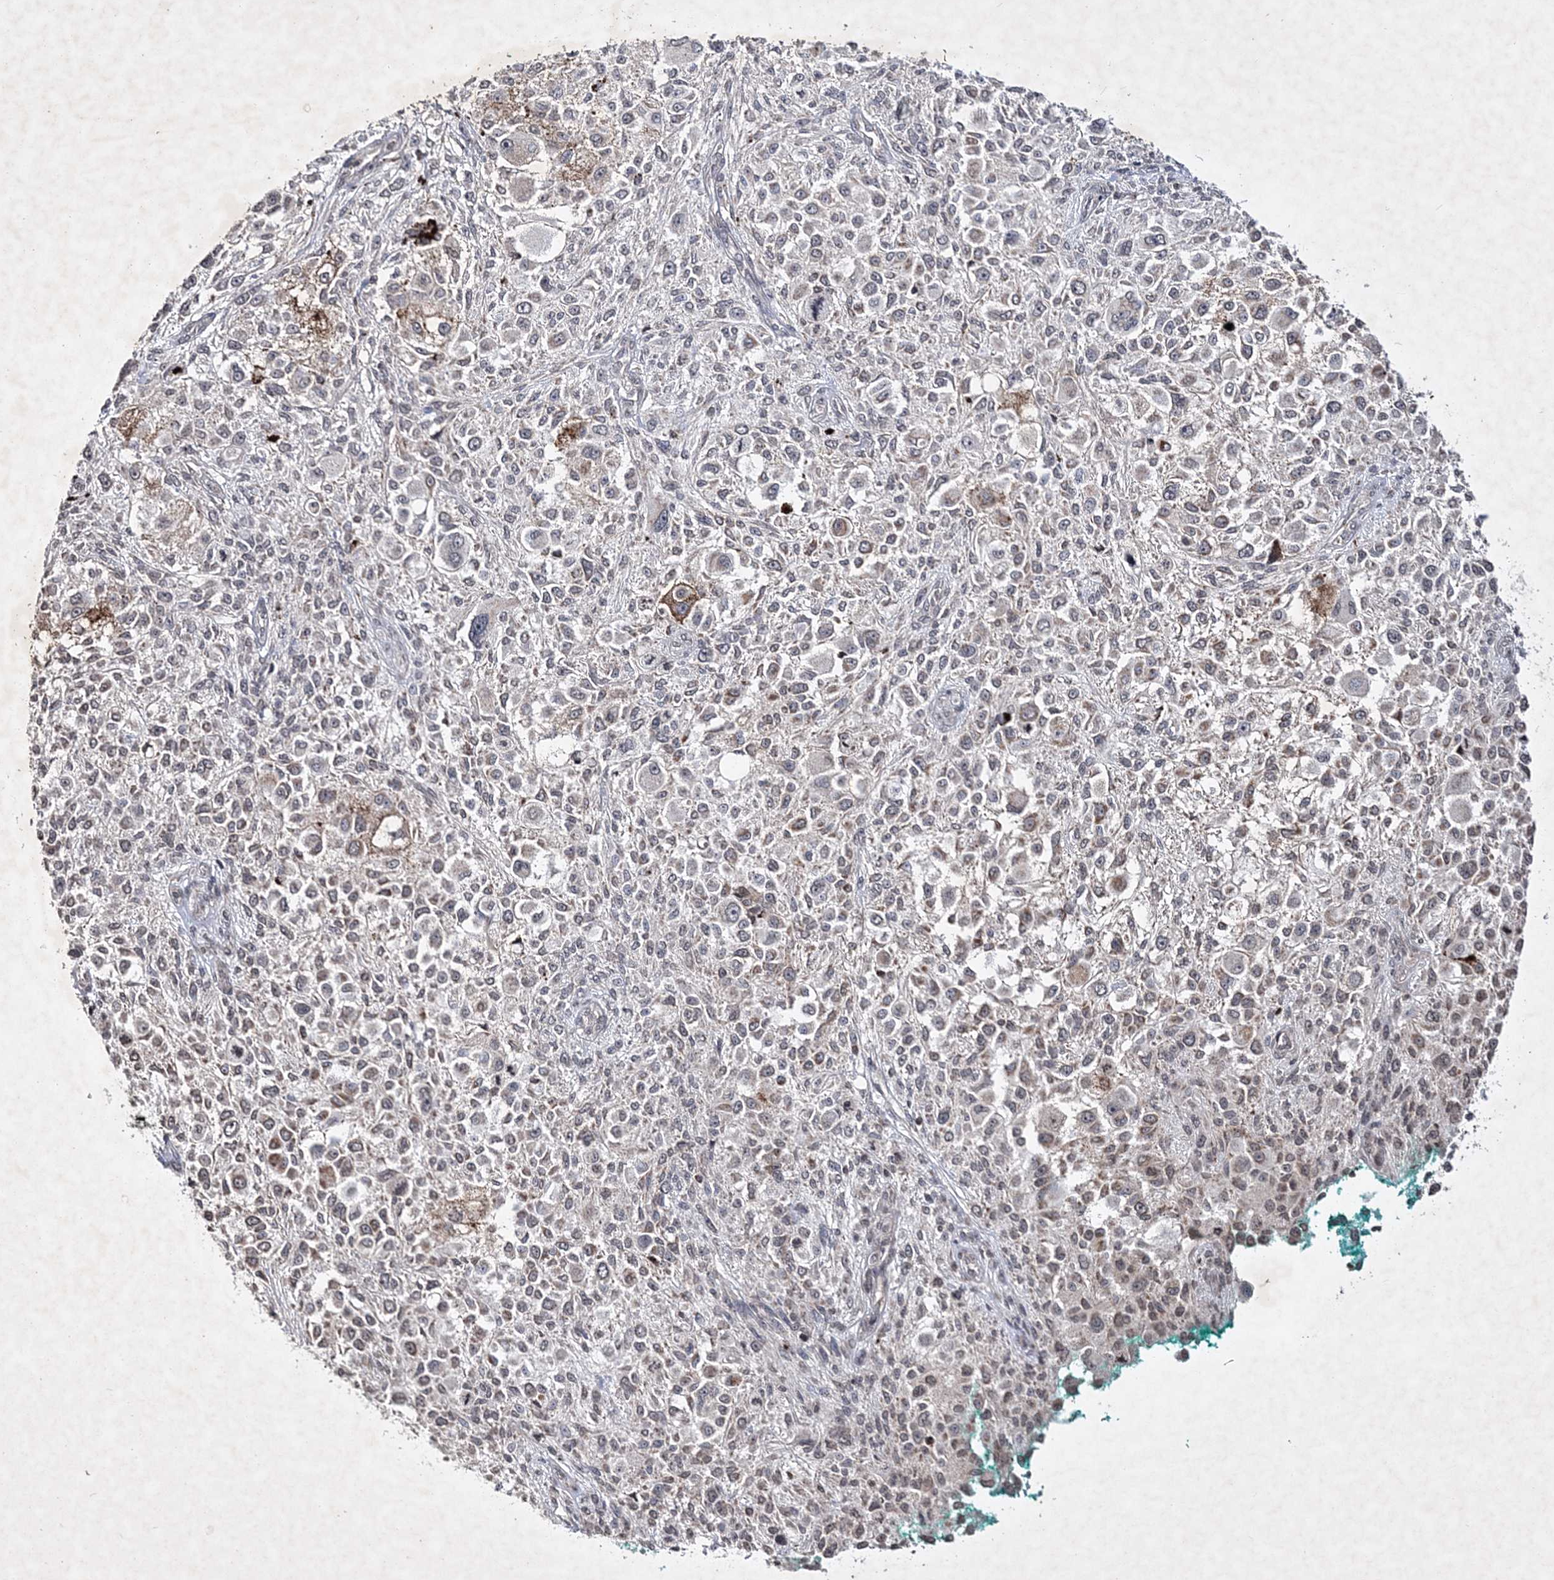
{"staining": {"intensity": "weak", "quantity": "25%-75%", "location": "nuclear"}, "tissue": "melanoma", "cell_type": "Tumor cells", "image_type": "cancer", "snomed": [{"axis": "morphology", "description": "Necrosis, NOS"}, {"axis": "morphology", "description": "Malignant melanoma, NOS"}, {"axis": "topography", "description": "Skin"}], "caption": "Human malignant melanoma stained with a brown dye exhibits weak nuclear positive expression in approximately 25%-75% of tumor cells.", "gene": "SOWAHB", "patient": {"sex": "female", "age": 87}}